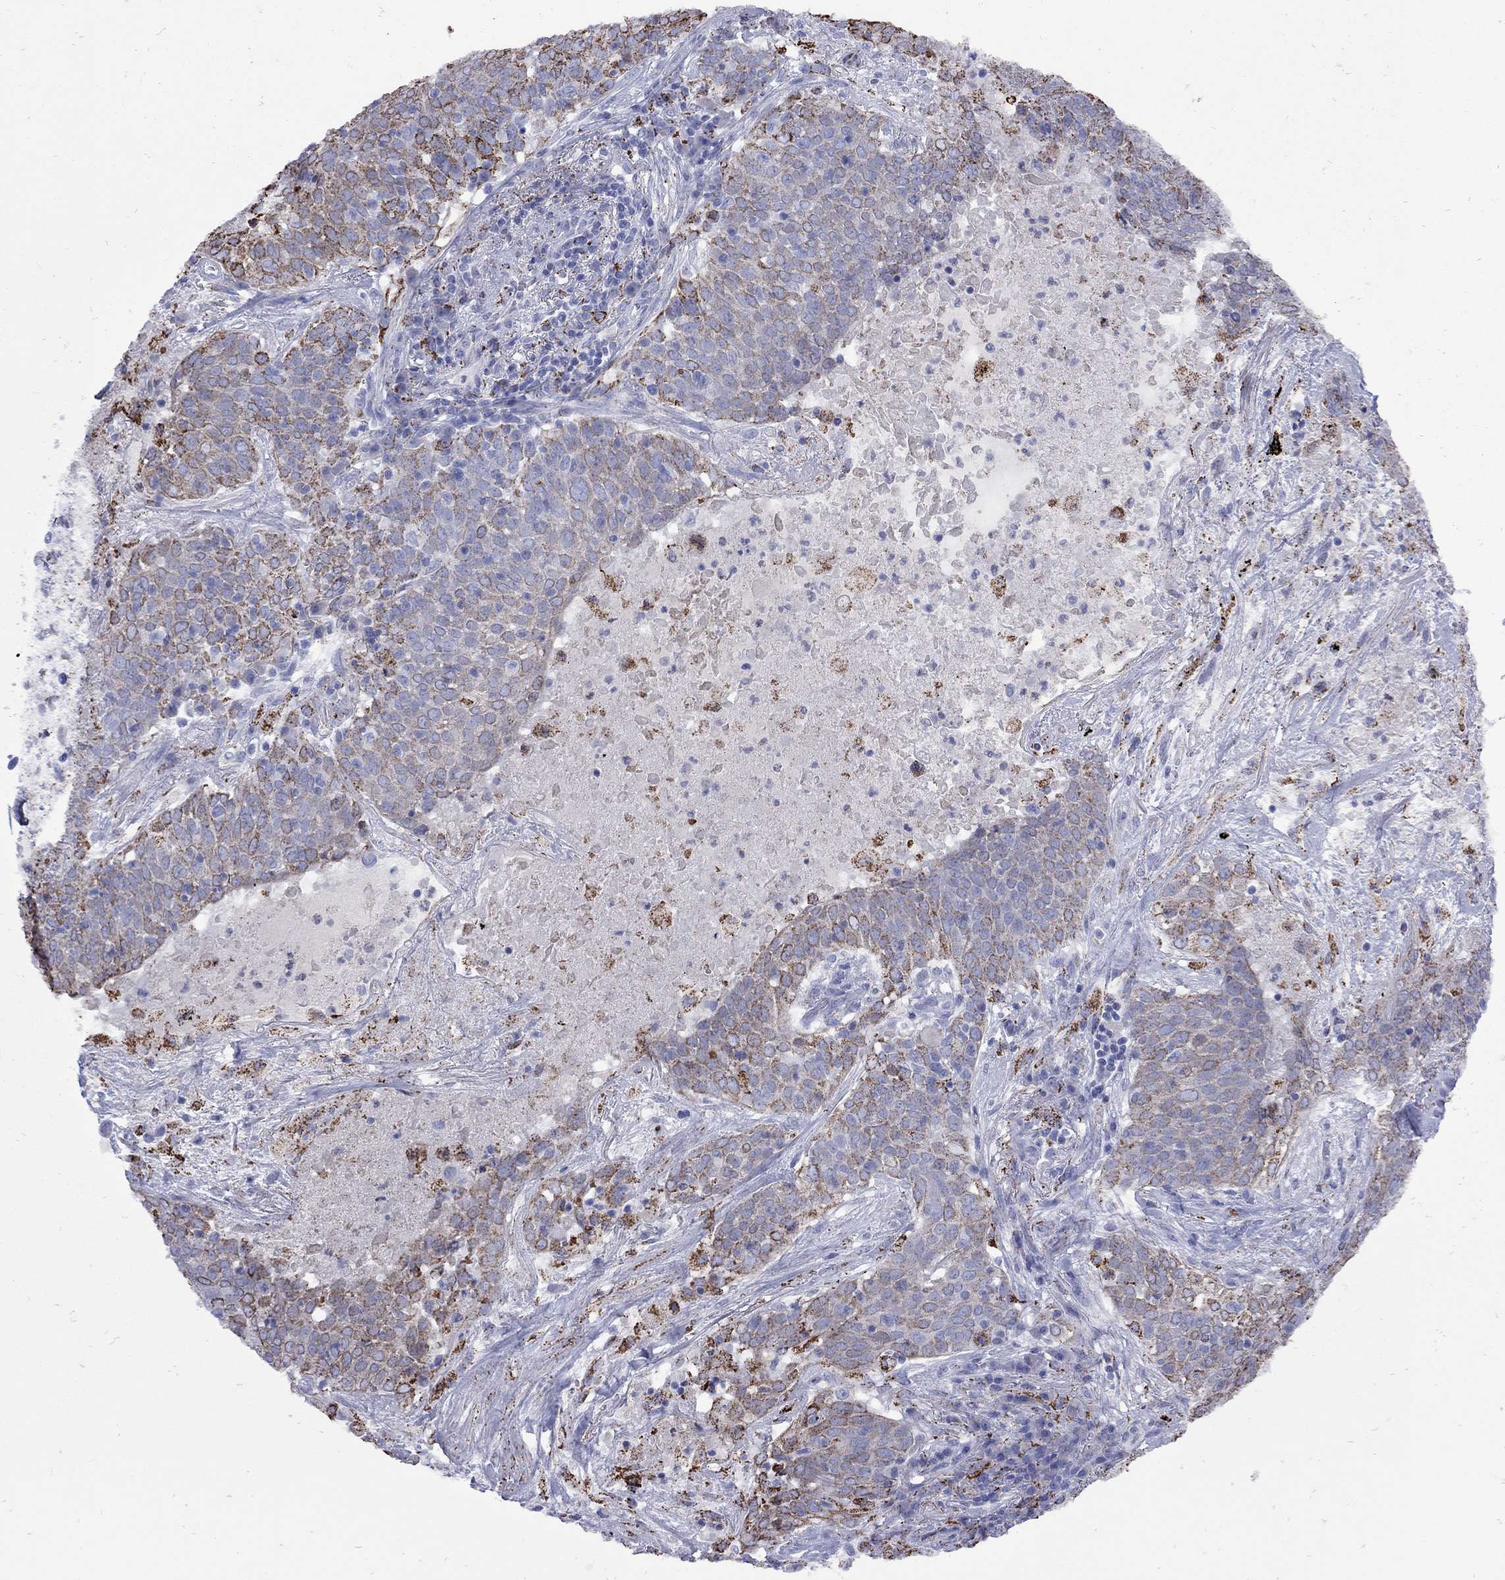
{"staining": {"intensity": "strong", "quantity": "<25%", "location": "cytoplasmic/membranous"}, "tissue": "lung cancer", "cell_type": "Tumor cells", "image_type": "cancer", "snomed": [{"axis": "morphology", "description": "Squamous cell carcinoma, NOS"}, {"axis": "topography", "description": "Lung"}], "caption": "Protein expression analysis of human lung cancer (squamous cell carcinoma) reveals strong cytoplasmic/membranous staining in approximately <25% of tumor cells.", "gene": "SESTD1", "patient": {"sex": "male", "age": 82}}